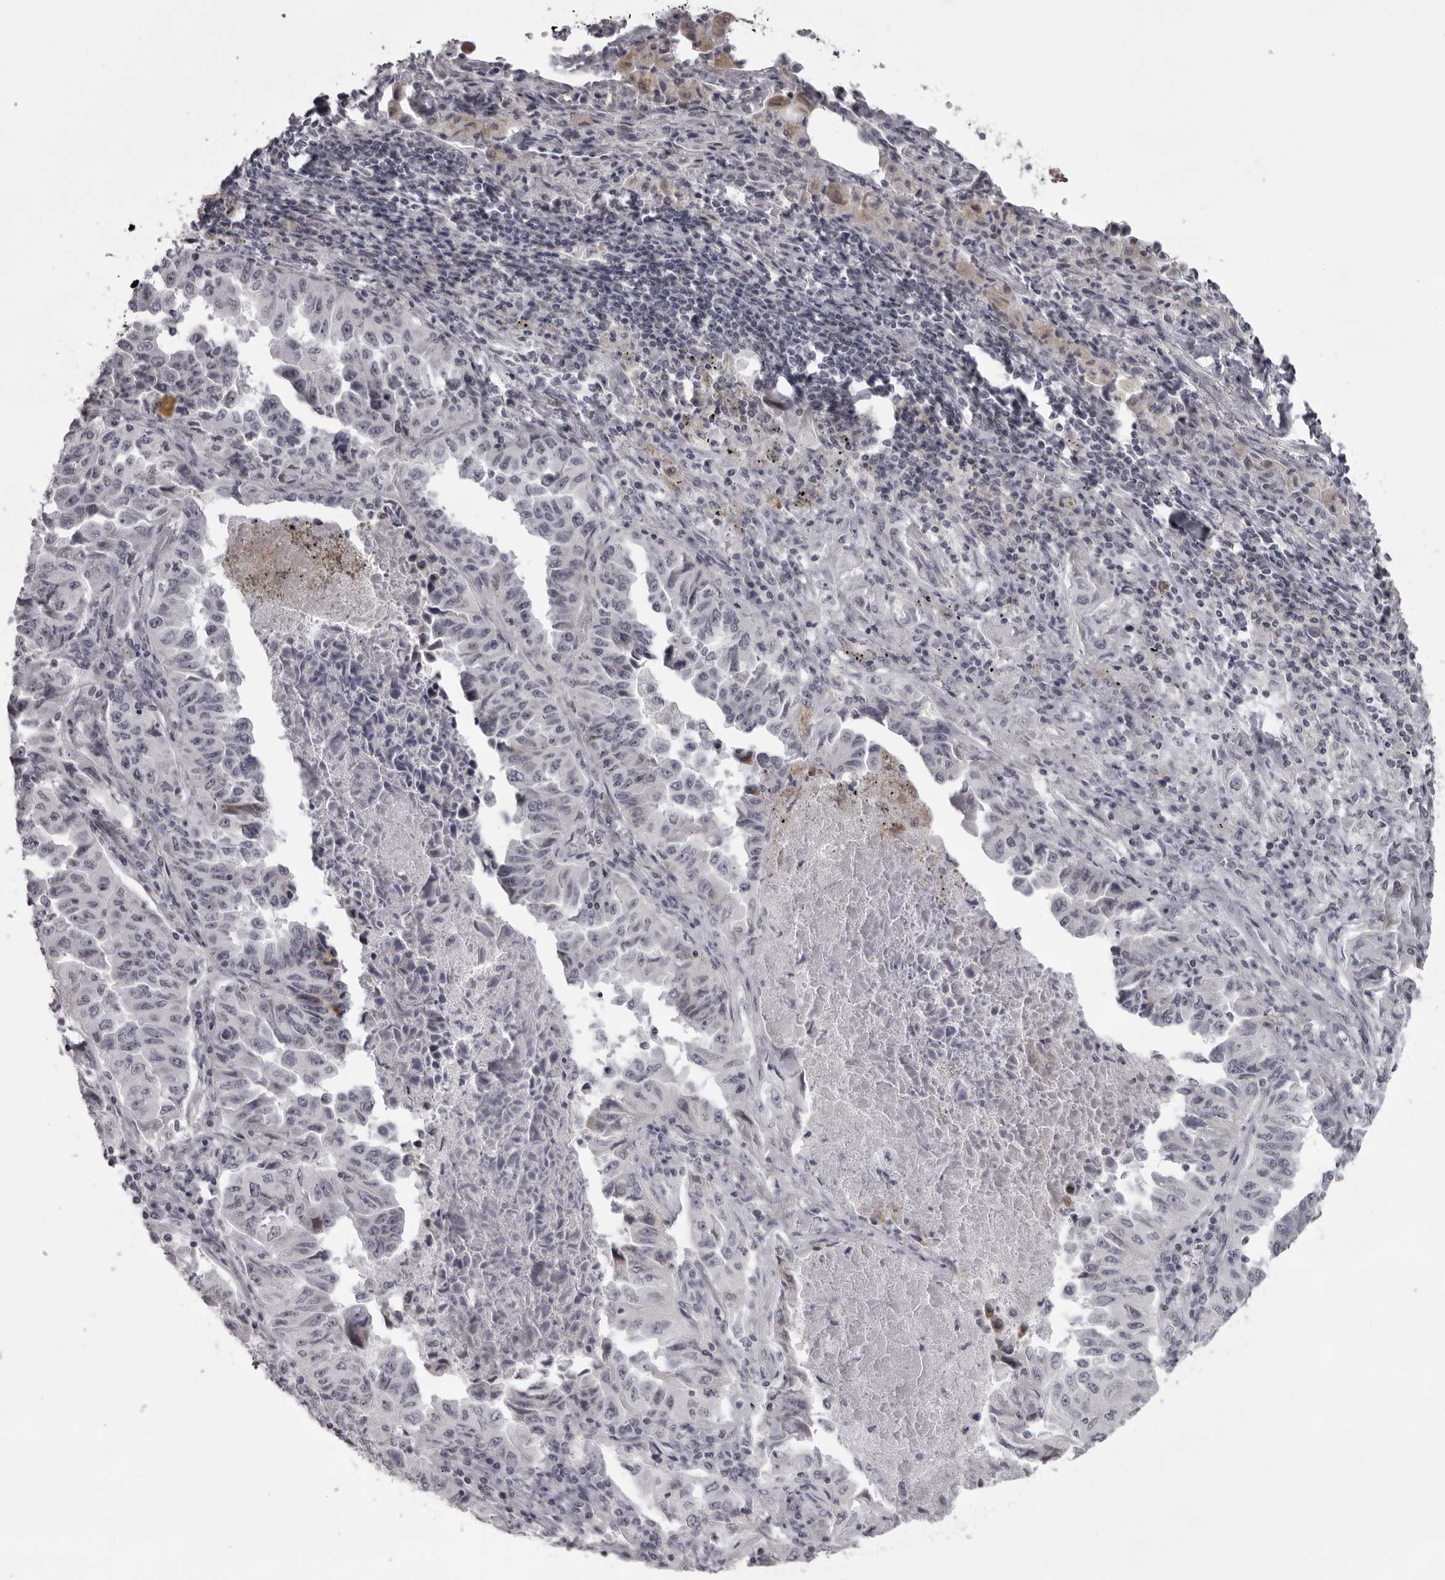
{"staining": {"intensity": "negative", "quantity": "none", "location": "none"}, "tissue": "lung cancer", "cell_type": "Tumor cells", "image_type": "cancer", "snomed": [{"axis": "morphology", "description": "Adenocarcinoma, NOS"}, {"axis": "topography", "description": "Lung"}], "caption": "Adenocarcinoma (lung) was stained to show a protein in brown. There is no significant staining in tumor cells.", "gene": "NUDT18", "patient": {"sex": "female", "age": 51}}